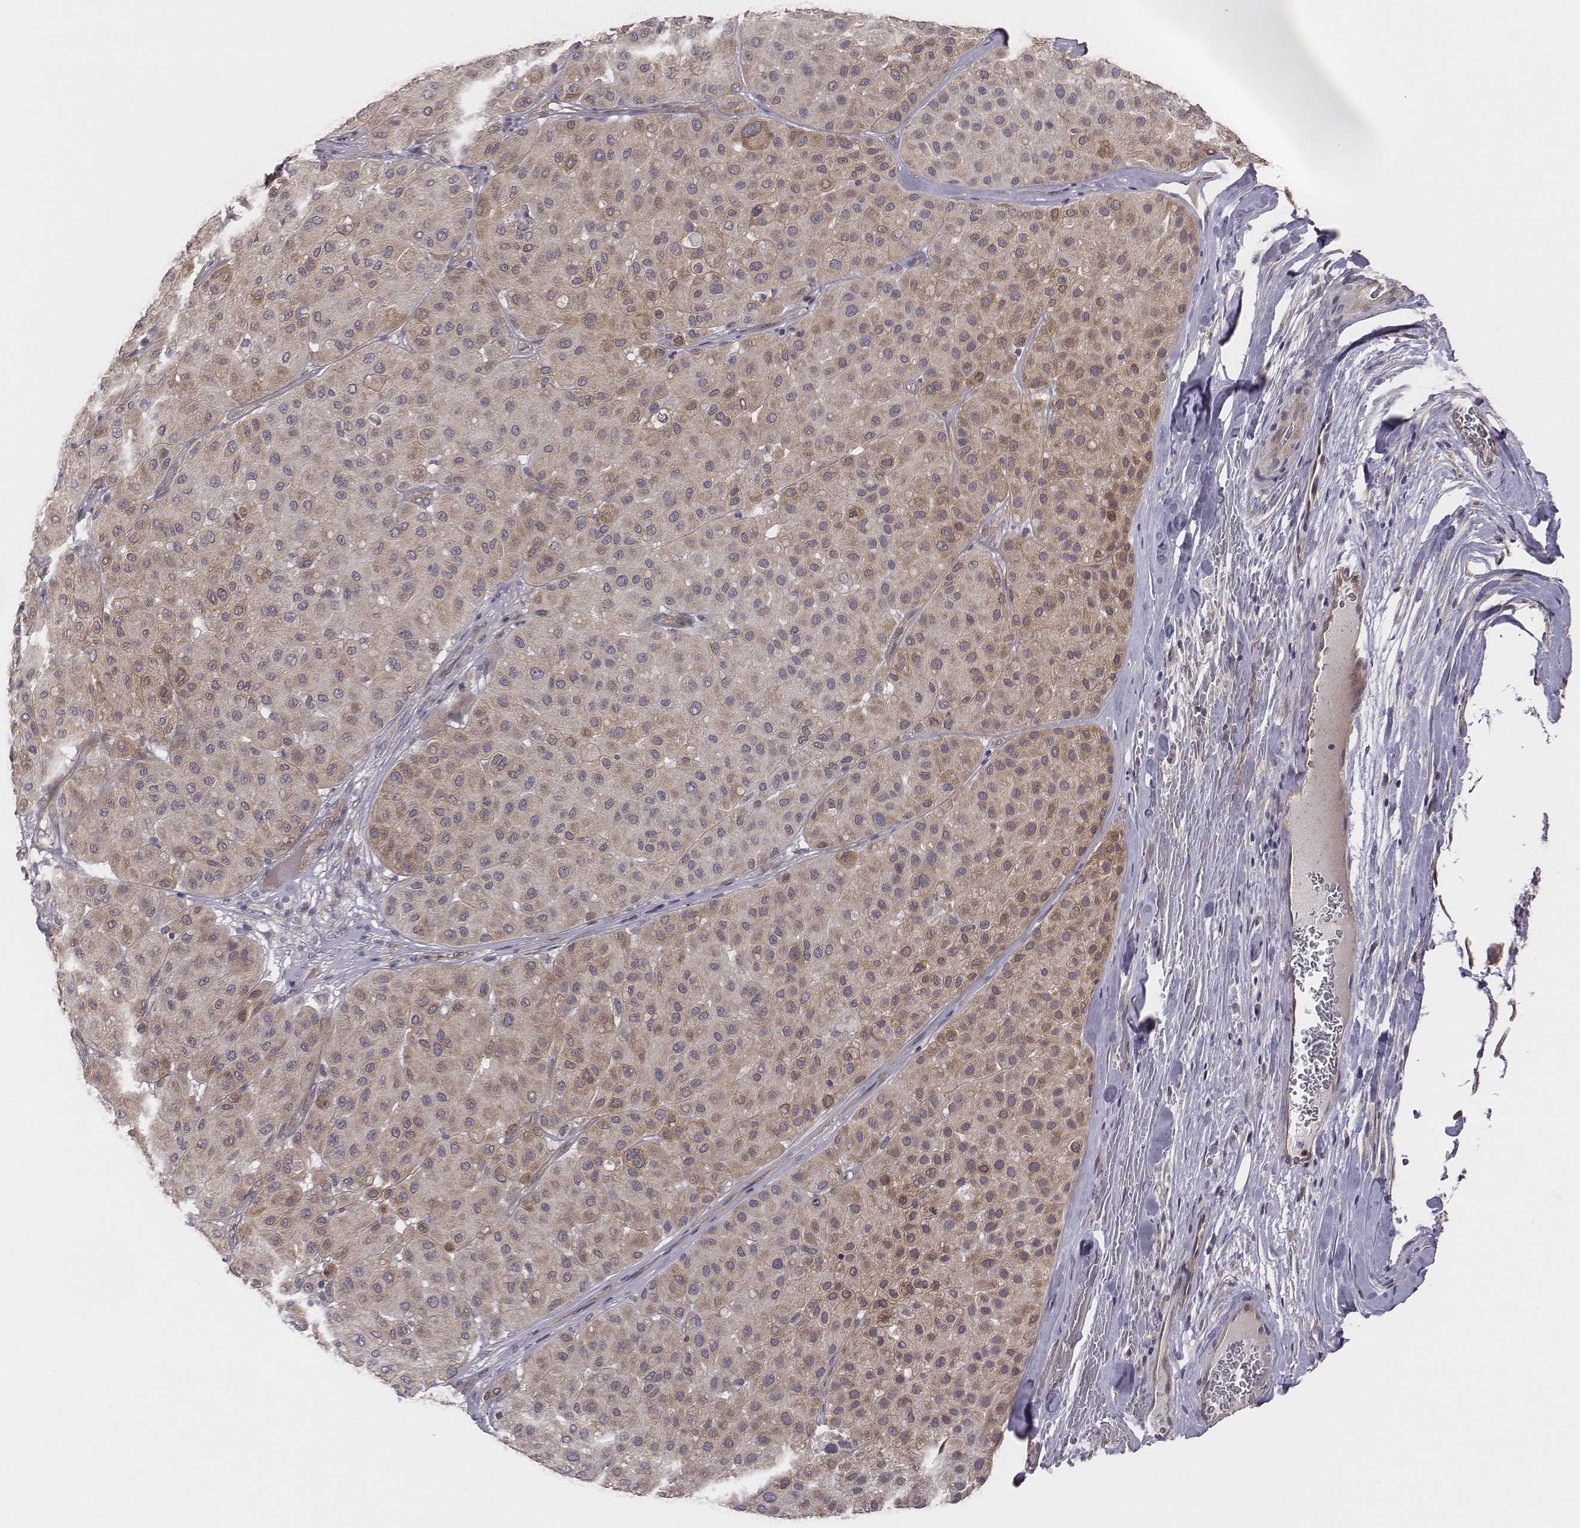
{"staining": {"intensity": "weak", "quantity": "25%-75%", "location": "cytoplasmic/membranous"}, "tissue": "melanoma", "cell_type": "Tumor cells", "image_type": "cancer", "snomed": [{"axis": "morphology", "description": "Malignant melanoma, Metastatic site"}, {"axis": "topography", "description": "Smooth muscle"}], "caption": "Protein analysis of malignant melanoma (metastatic site) tissue displays weak cytoplasmic/membranous expression in about 25%-75% of tumor cells.", "gene": "SCARF1", "patient": {"sex": "male", "age": 41}}